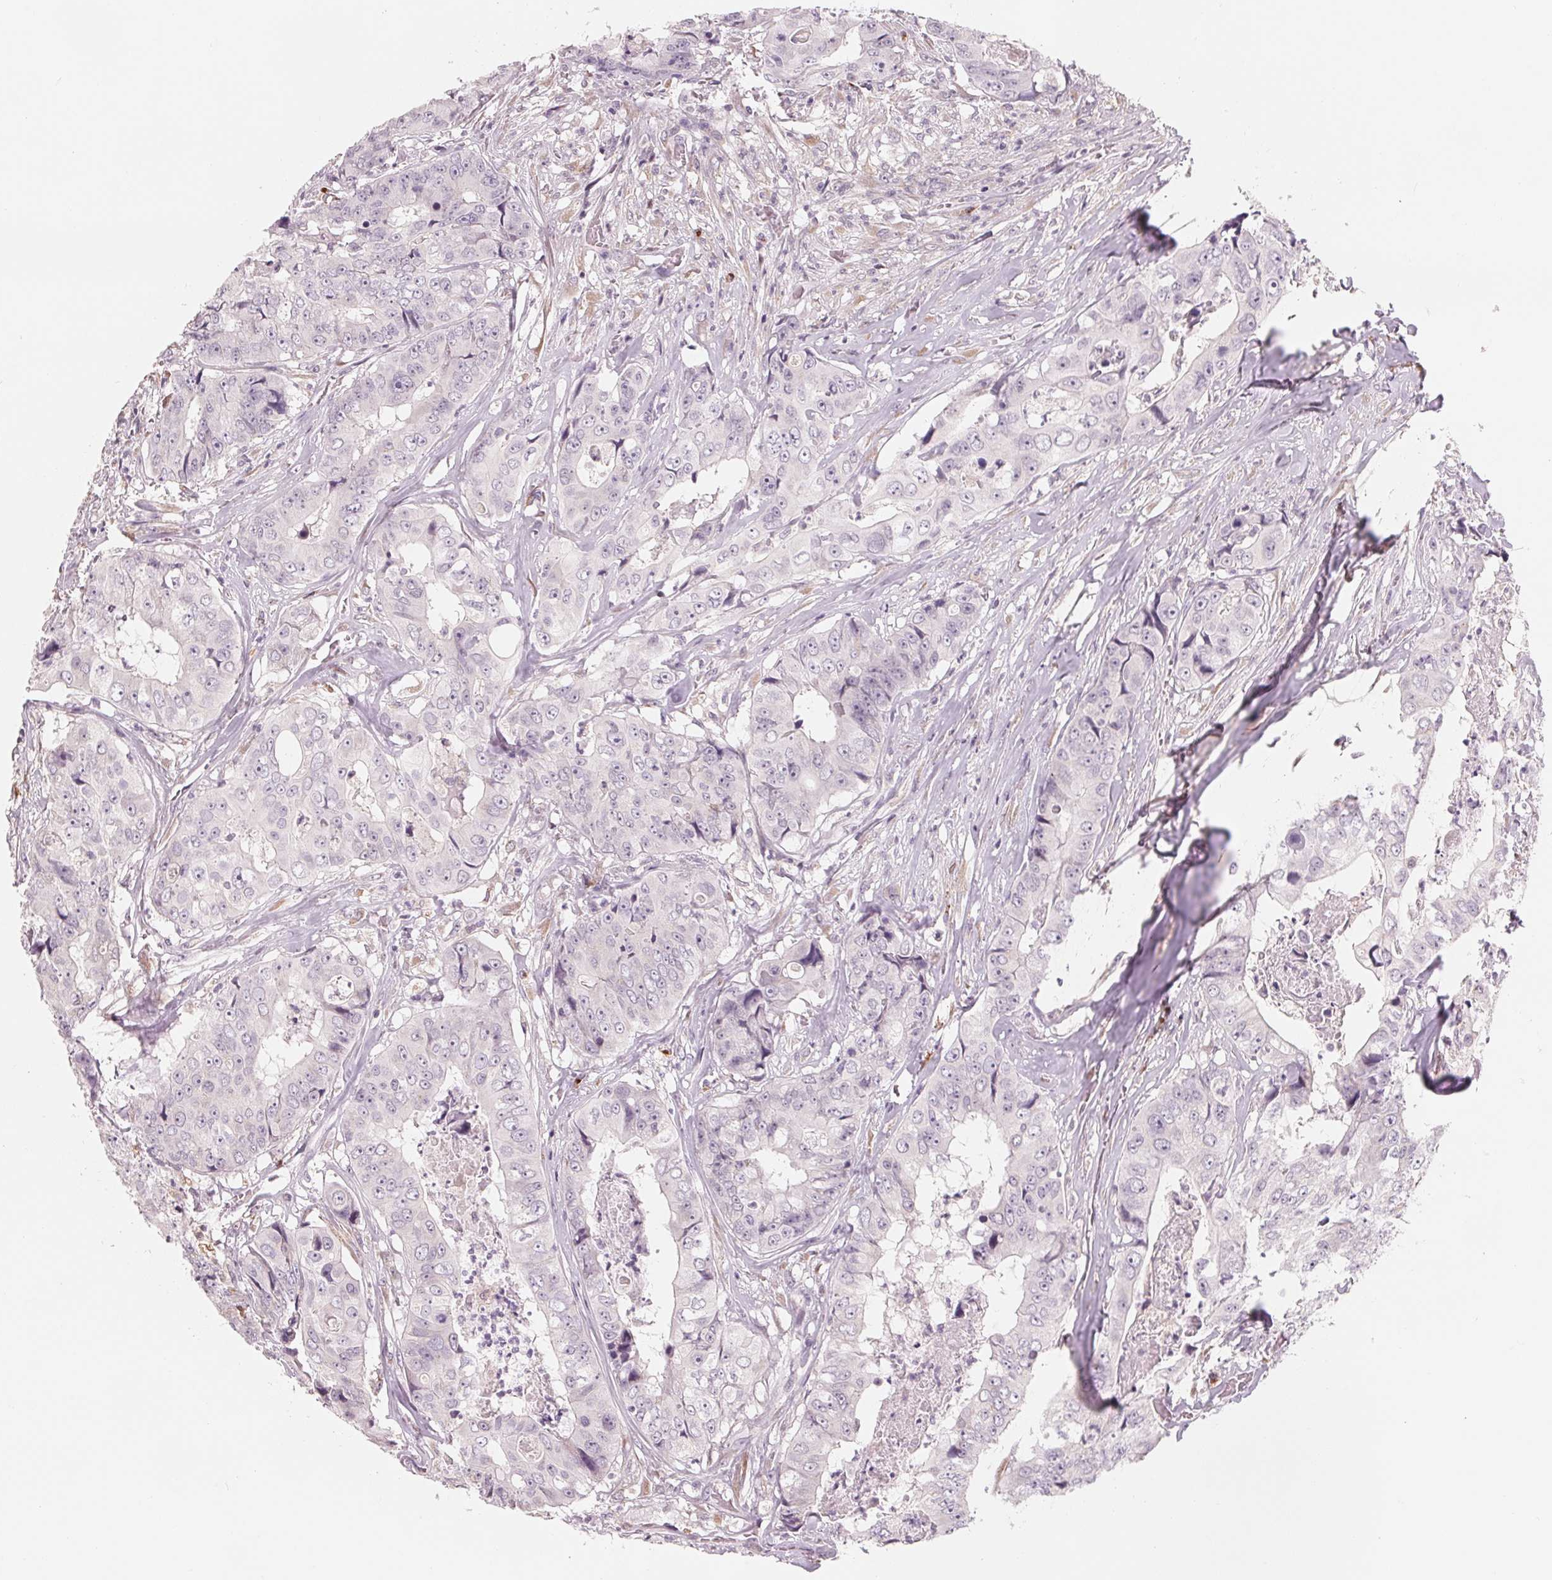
{"staining": {"intensity": "negative", "quantity": "none", "location": "none"}, "tissue": "colorectal cancer", "cell_type": "Tumor cells", "image_type": "cancer", "snomed": [{"axis": "morphology", "description": "Adenocarcinoma, NOS"}, {"axis": "topography", "description": "Rectum"}], "caption": "There is no significant staining in tumor cells of adenocarcinoma (colorectal). (DAB (3,3'-diaminobenzidine) IHC visualized using brightfield microscopy, high magnification).", "gene": "IL9R", "patient": {"sex": "female", "age": 62}}